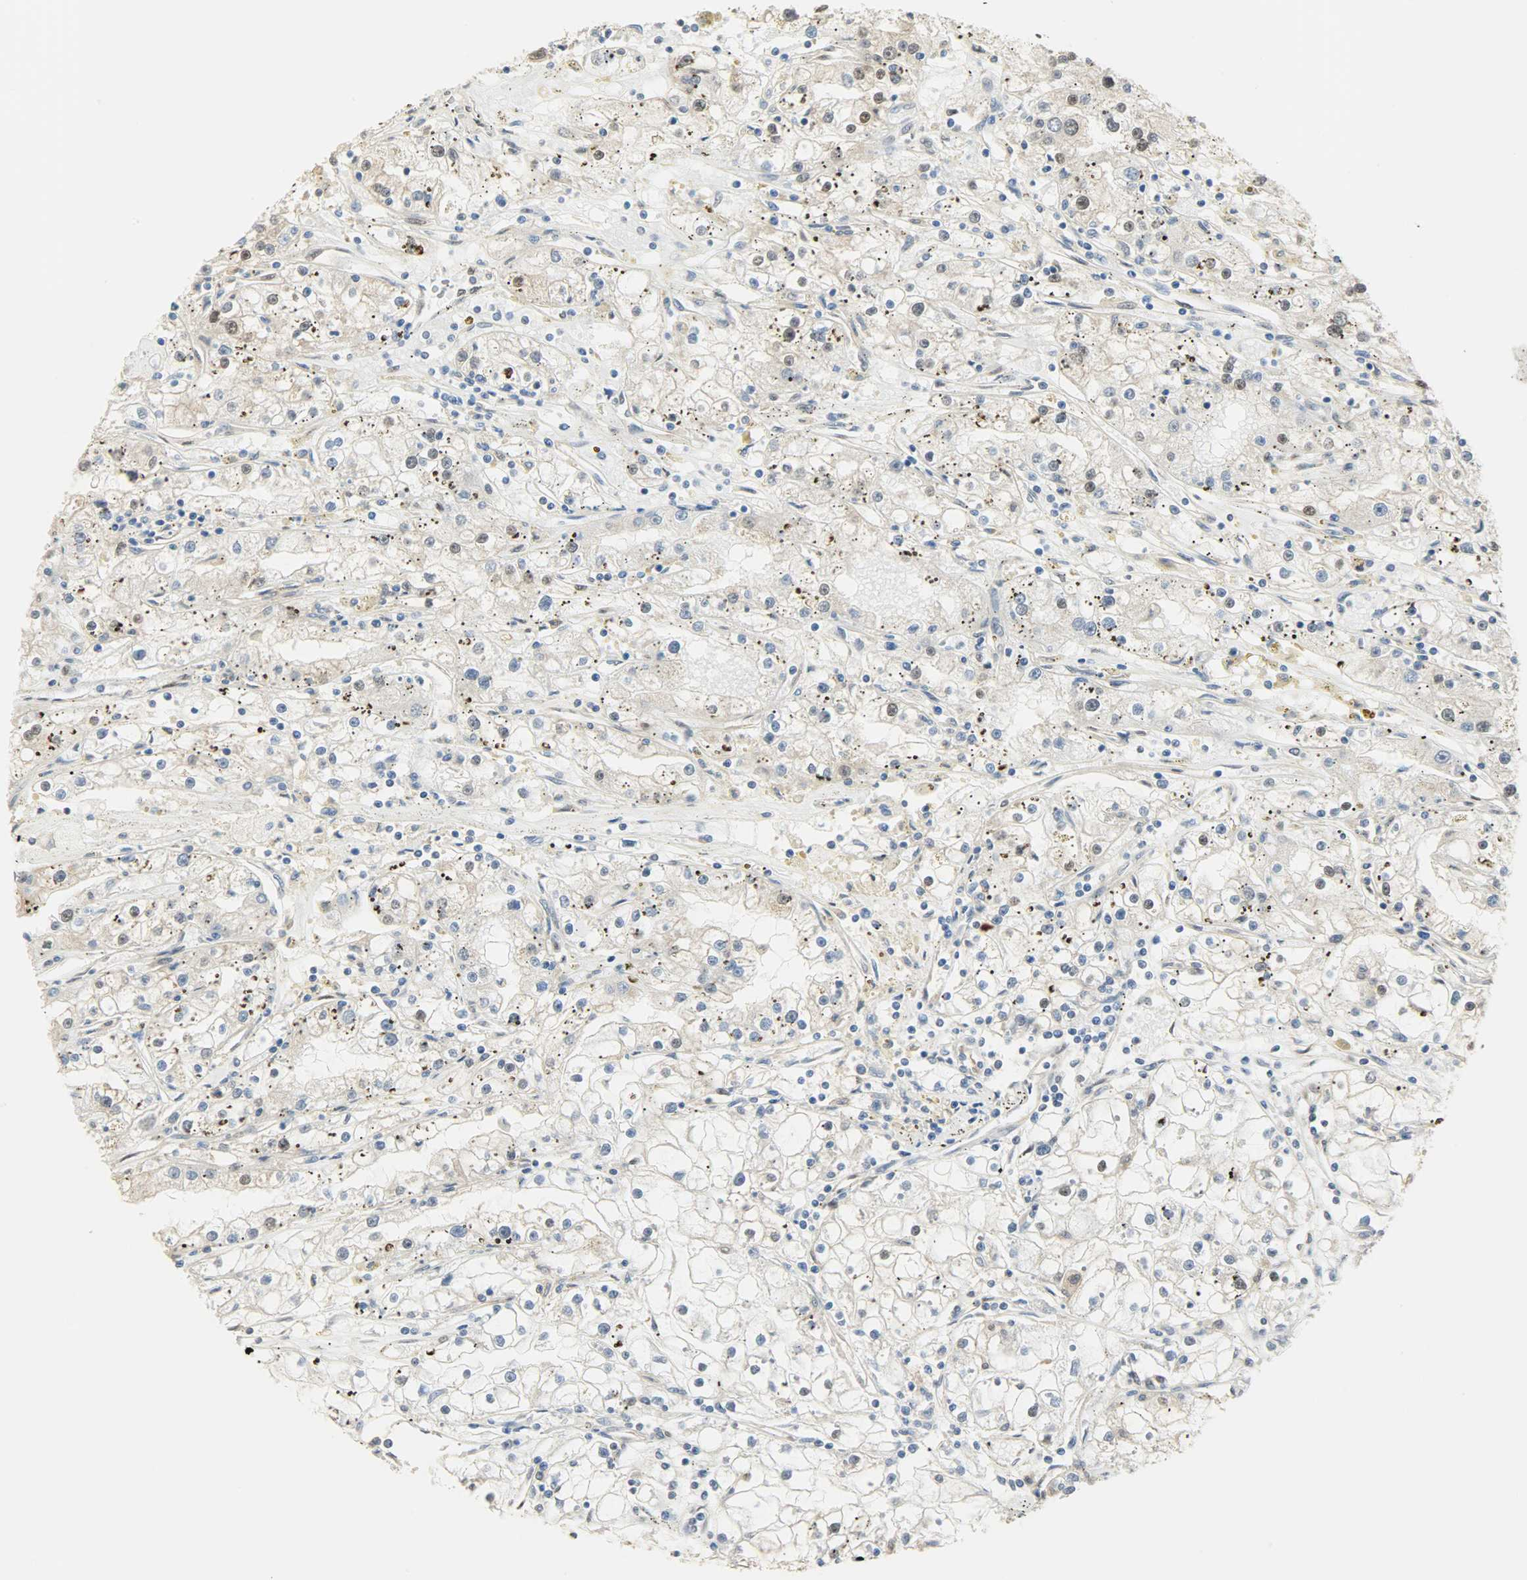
{"staining": {"intensity": "weak", "quantity": "<25%", "location": "nuclear"}, "tissue": "renal cancer", "cell_type": "Tumor cells", "image_type": "cancer", "snomed": [{"axis": "morphology", "description": "Adenocarcinoma, NOS"}, {"axis": "topography", "description": "Kidney"}], "caption": "Tumor cells are negative for brown protein staining in renal adenocarcinoma.", "gene": "NPEPL1", "patient": {"sex": "male", "age": 56}}